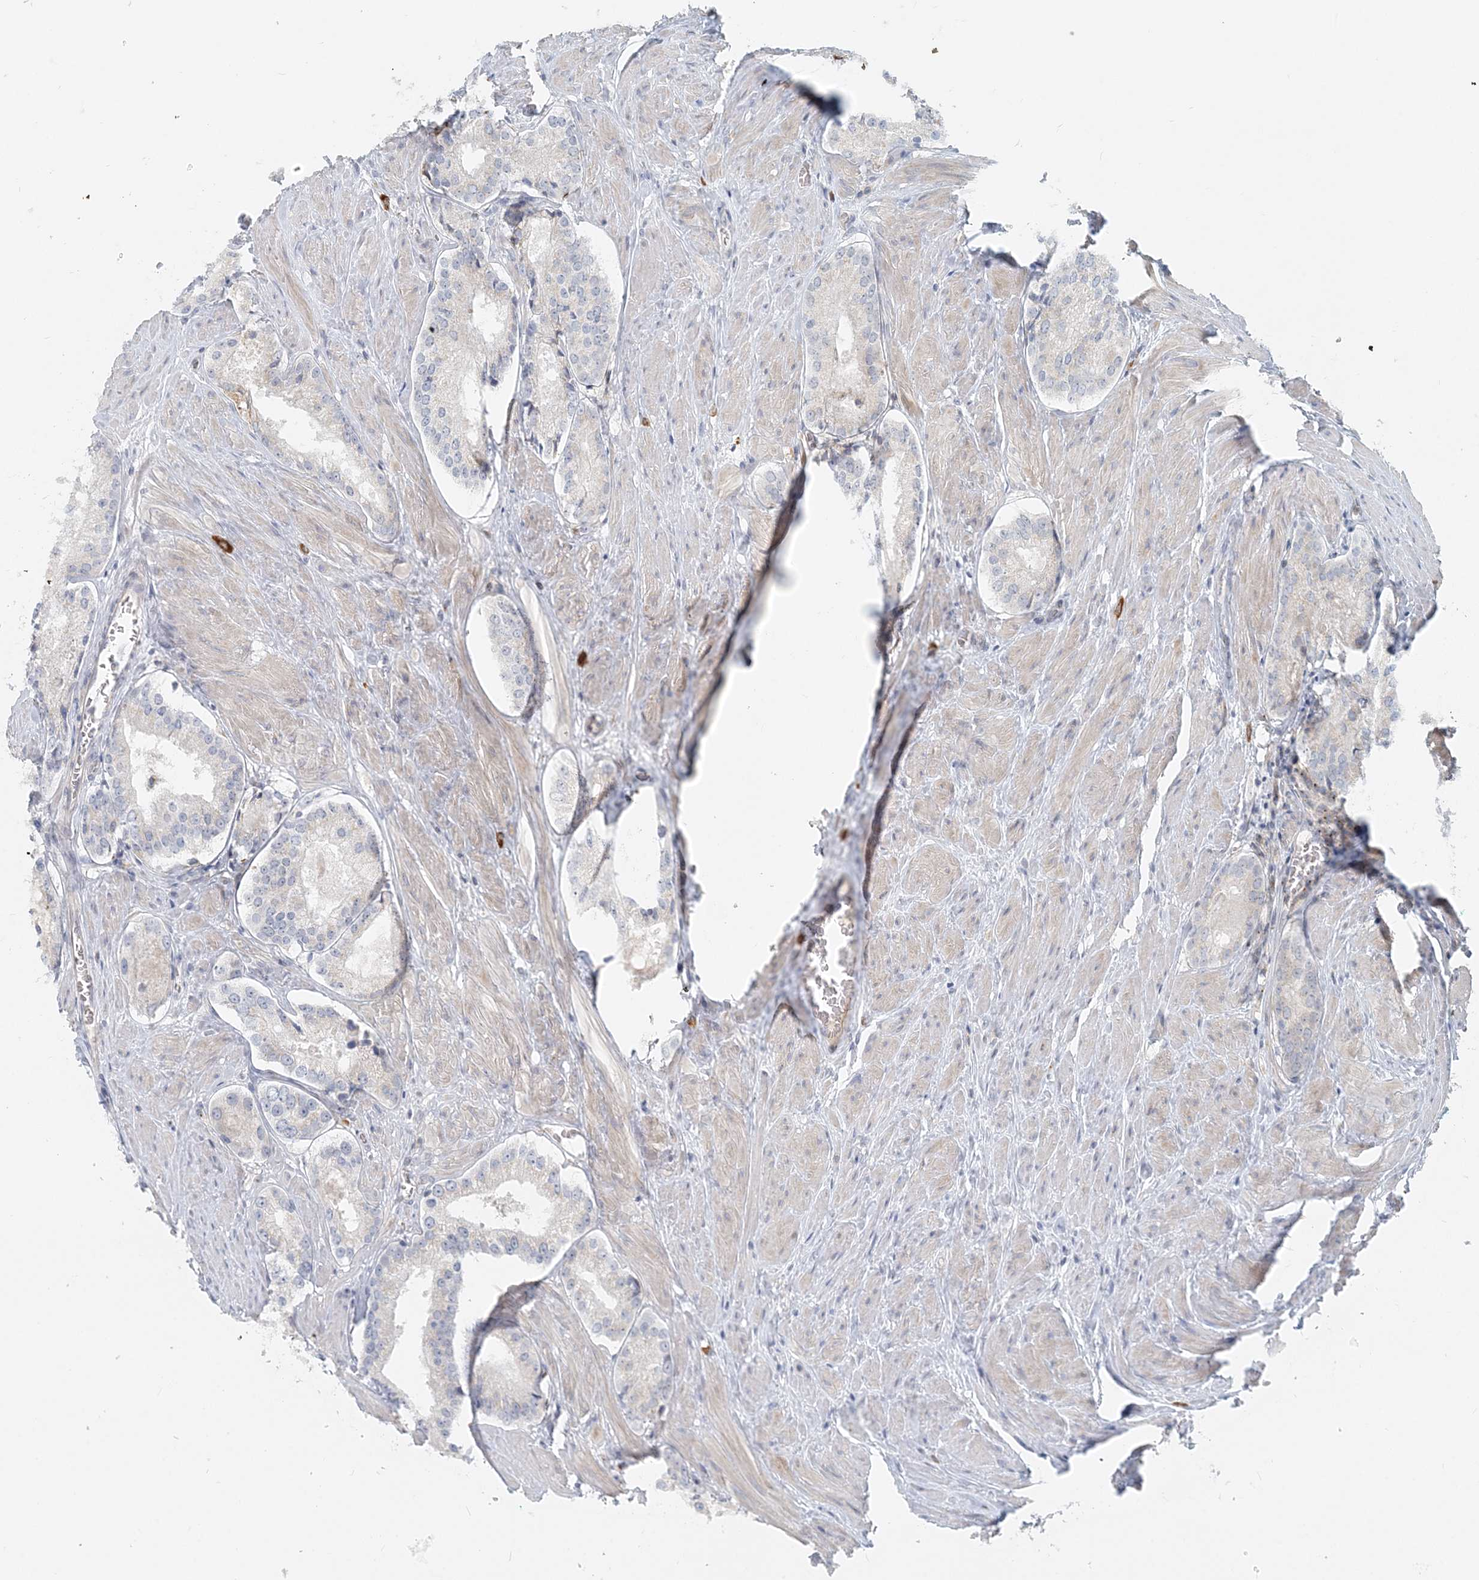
{"staining": {"intensity": "negative", "quantity": "none", "location": "none"}, "tissue": "prostate cancer", "cell_type": "Tumor cells", "image_type": "cancer", "snomed": [{"axis": "morphology", "description": "Adenocarcinoma, Low grade"}, {"axis": "topography", "description": "Prostate"}], "caption": "IHC of prostate cancer demonstrates no positivity in tumor cells.", "gene": "NAA11", "patient": {"sex": "male", "age": 54}}